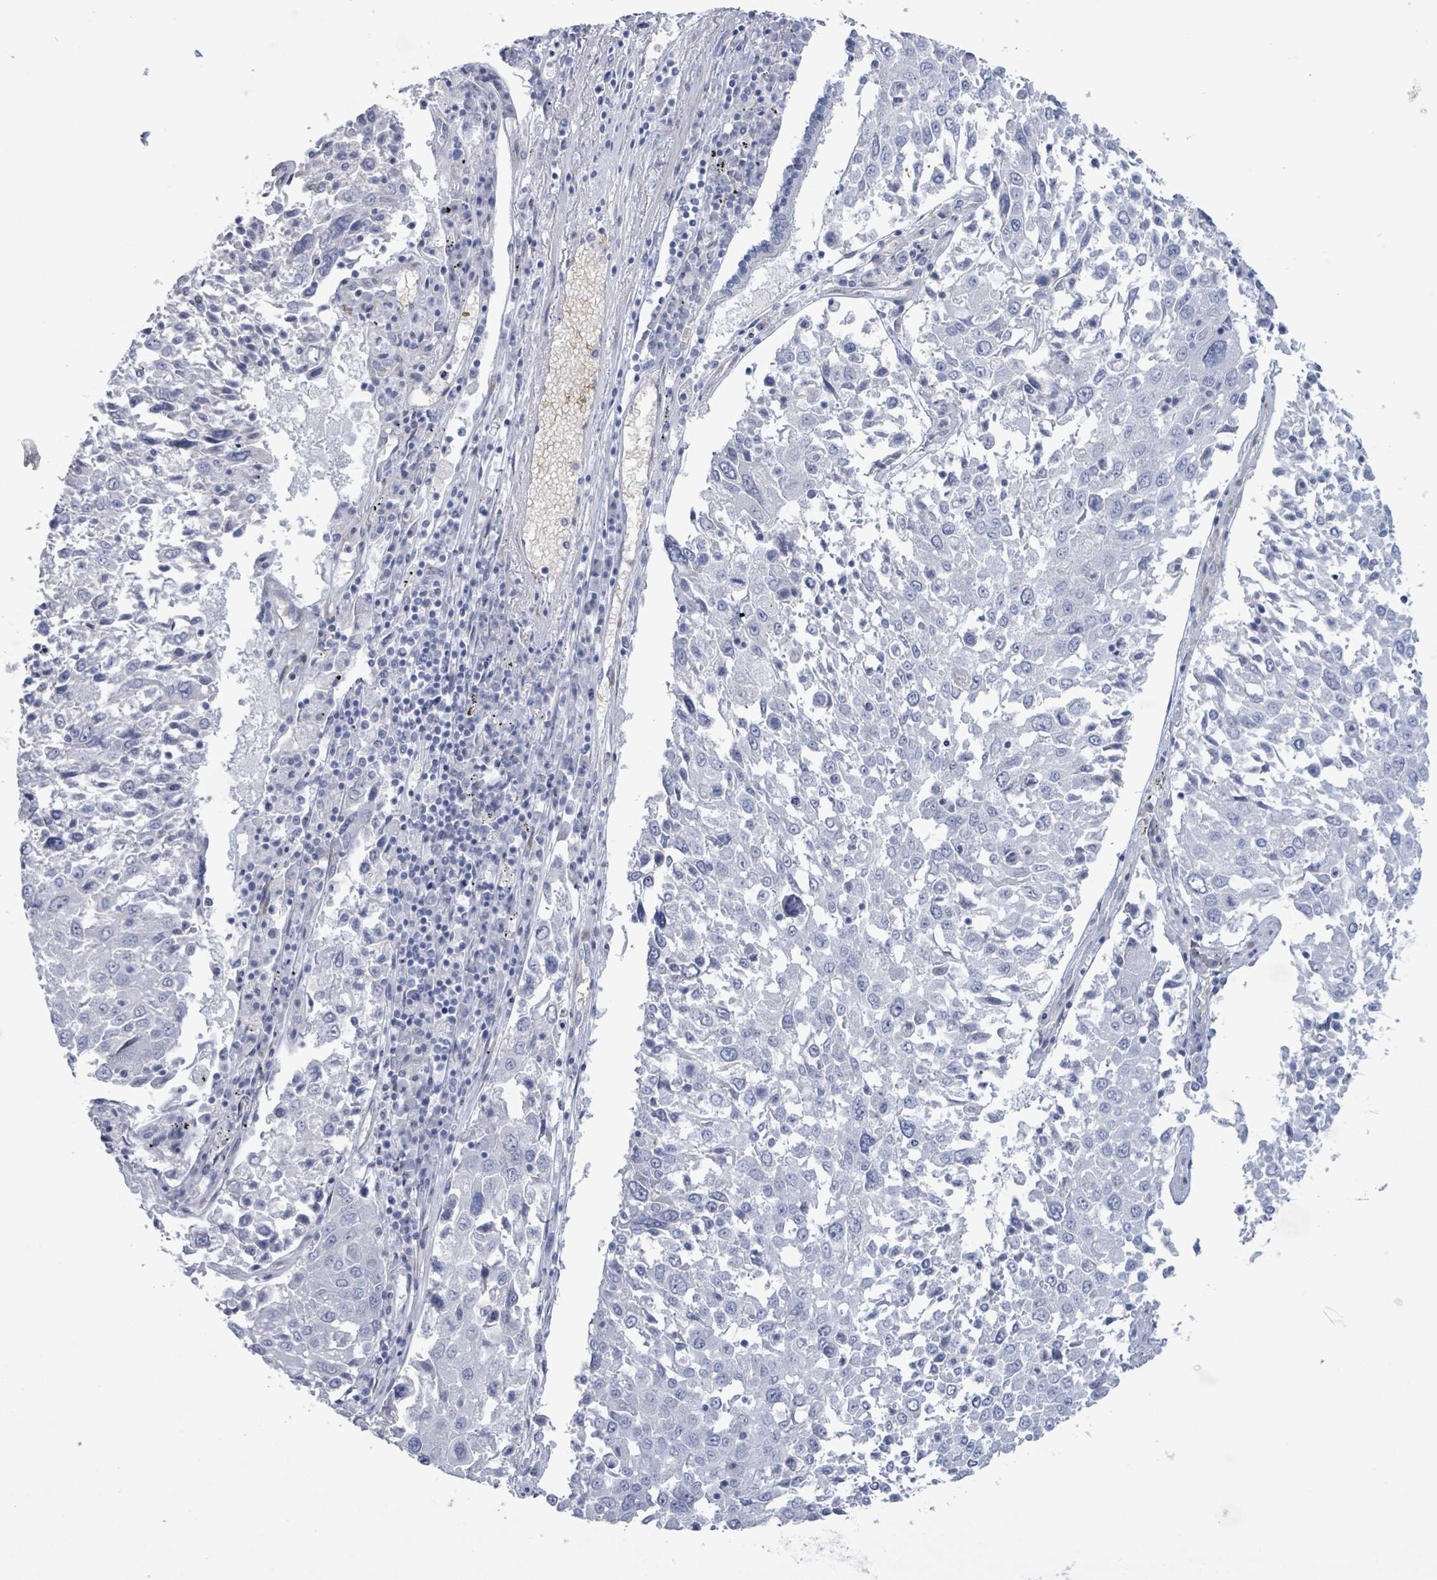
{"staining": {"intensity": "negative", "quantity": "none", "location": "none"}, "tissue": "lung cancer", "cell_type": "Tumor cells", "image_type": "cancer", "snomed": [{"axis": "morphology", "description": "Squamous cell carcinoma, NOS"}, {"axis": "topography", "description": "Lung"}], "caption": "There is no significant positivity in tumor cells of lung cancer.", "gene": "PKLR", "patient": {"sex": "male", "age": 65}}